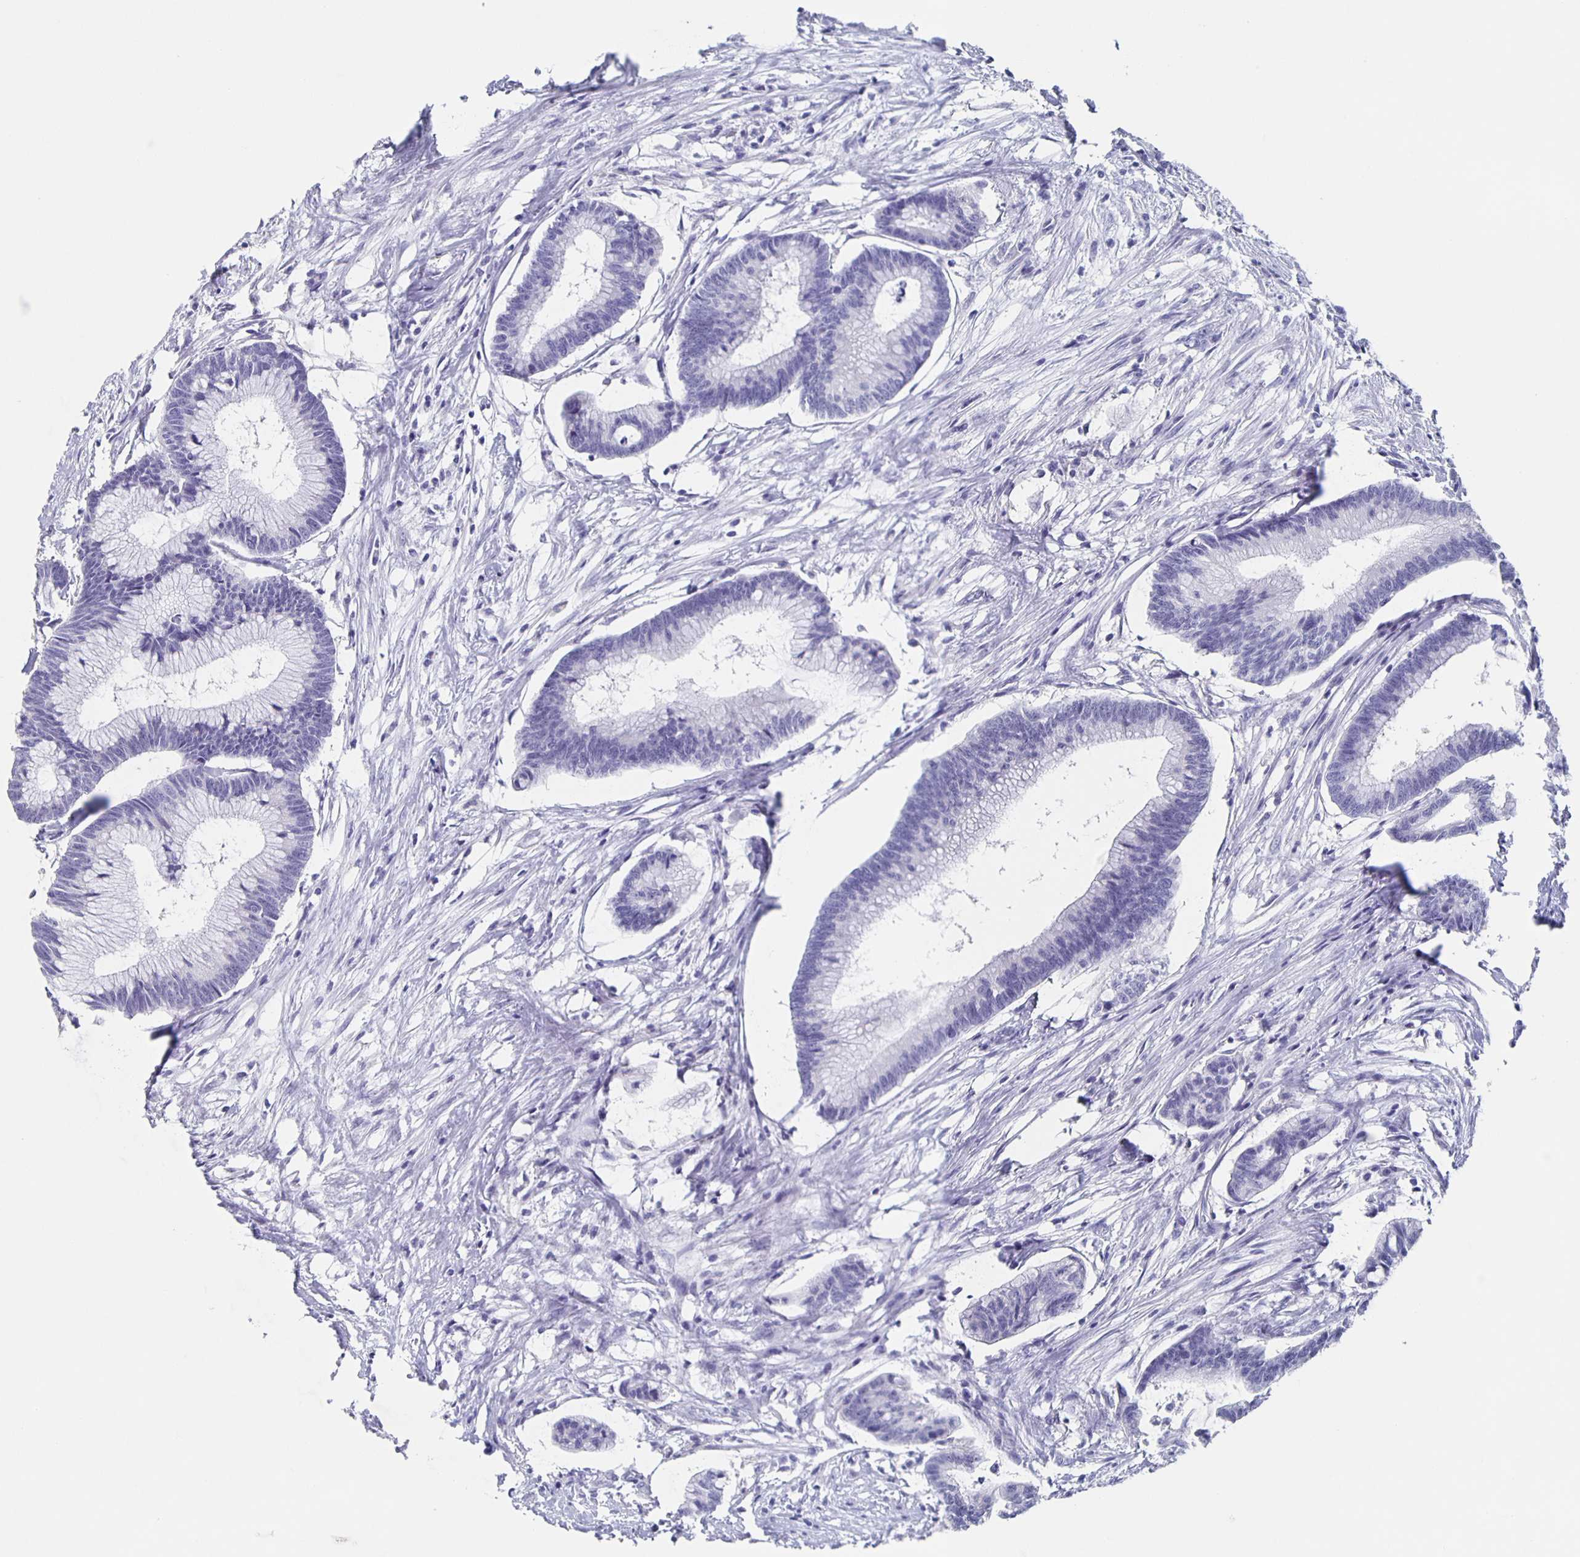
{"staining": {"intensity": "negative", "quantity": "none", "location": "none"}, "tissue": "colorectal cancer", "cell_type": "Tumor cells", "image_type": "cancer", "snomed": [{"axis": "morphology", "description": "Adenocarcinoma, NOS"}, {"axis": "topography", "description": "Colon"}], "caption": "High magnification brightfield microscopy of colorectal adenocarcinoma stained with DAB (brown) and counterstained with hematoxylin (blue): tumor cells show no significant expression.", "gene": "SLC34A2", "patient": {"sex": "female", "age": 78}}